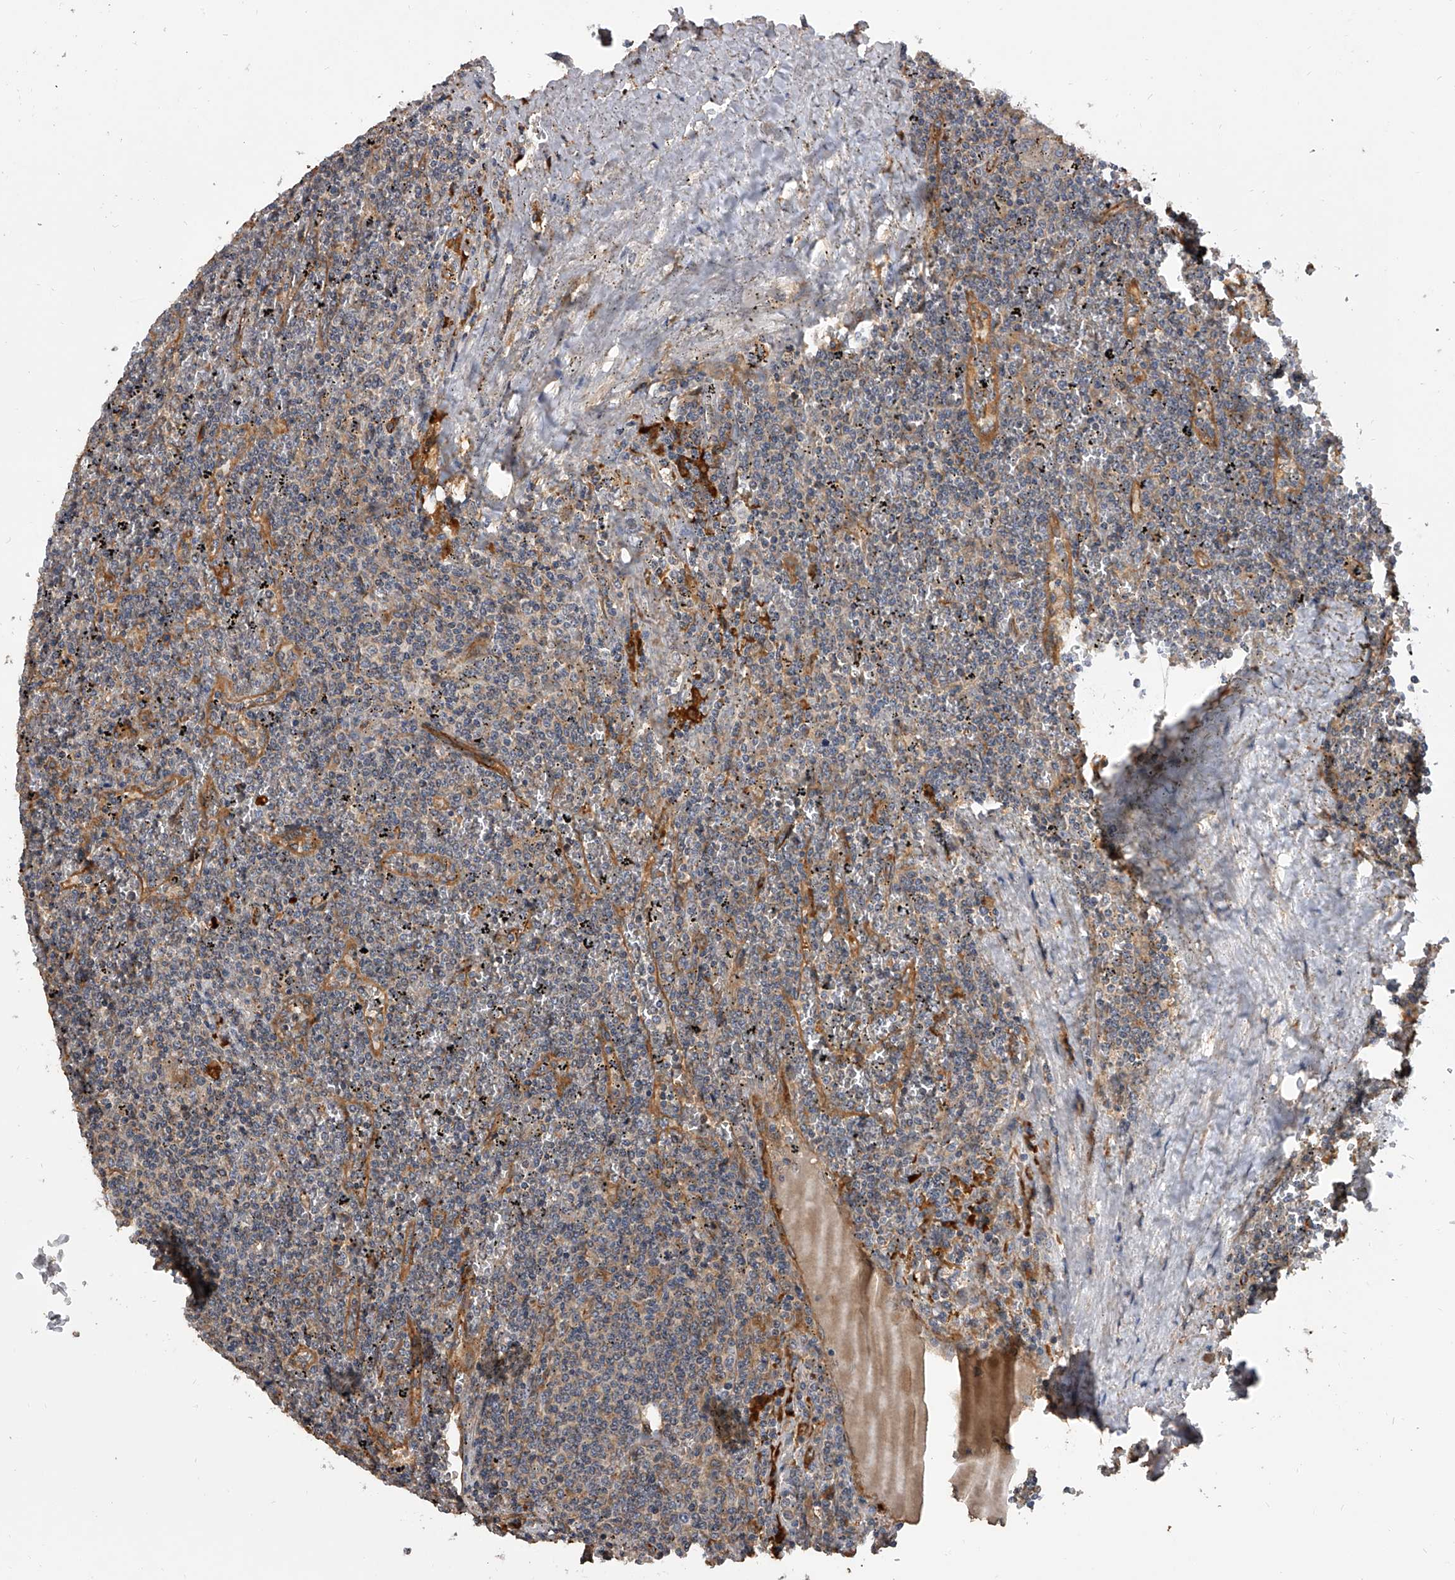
{"staining": {"intensity": "negative", "quantity": "none", "location": "none"}, "tissue": "lymphoma", "cell_type": "Tumor cells", "image_type": "cancer", "snomed": [{"axis": "morphology", "description": "Malignant lymphoma, non-Hodgkin's type, Low grade"}, {"axis": "topography", "description": "Spleen"}], "caption": "An immunohistochemistry (IHC) photomicrograph of lymphoma is shown. There is no staining in tumor cells of lymphoma.", "gene": "EXOC4", "patient": {"sex": "female", "age": 19}}